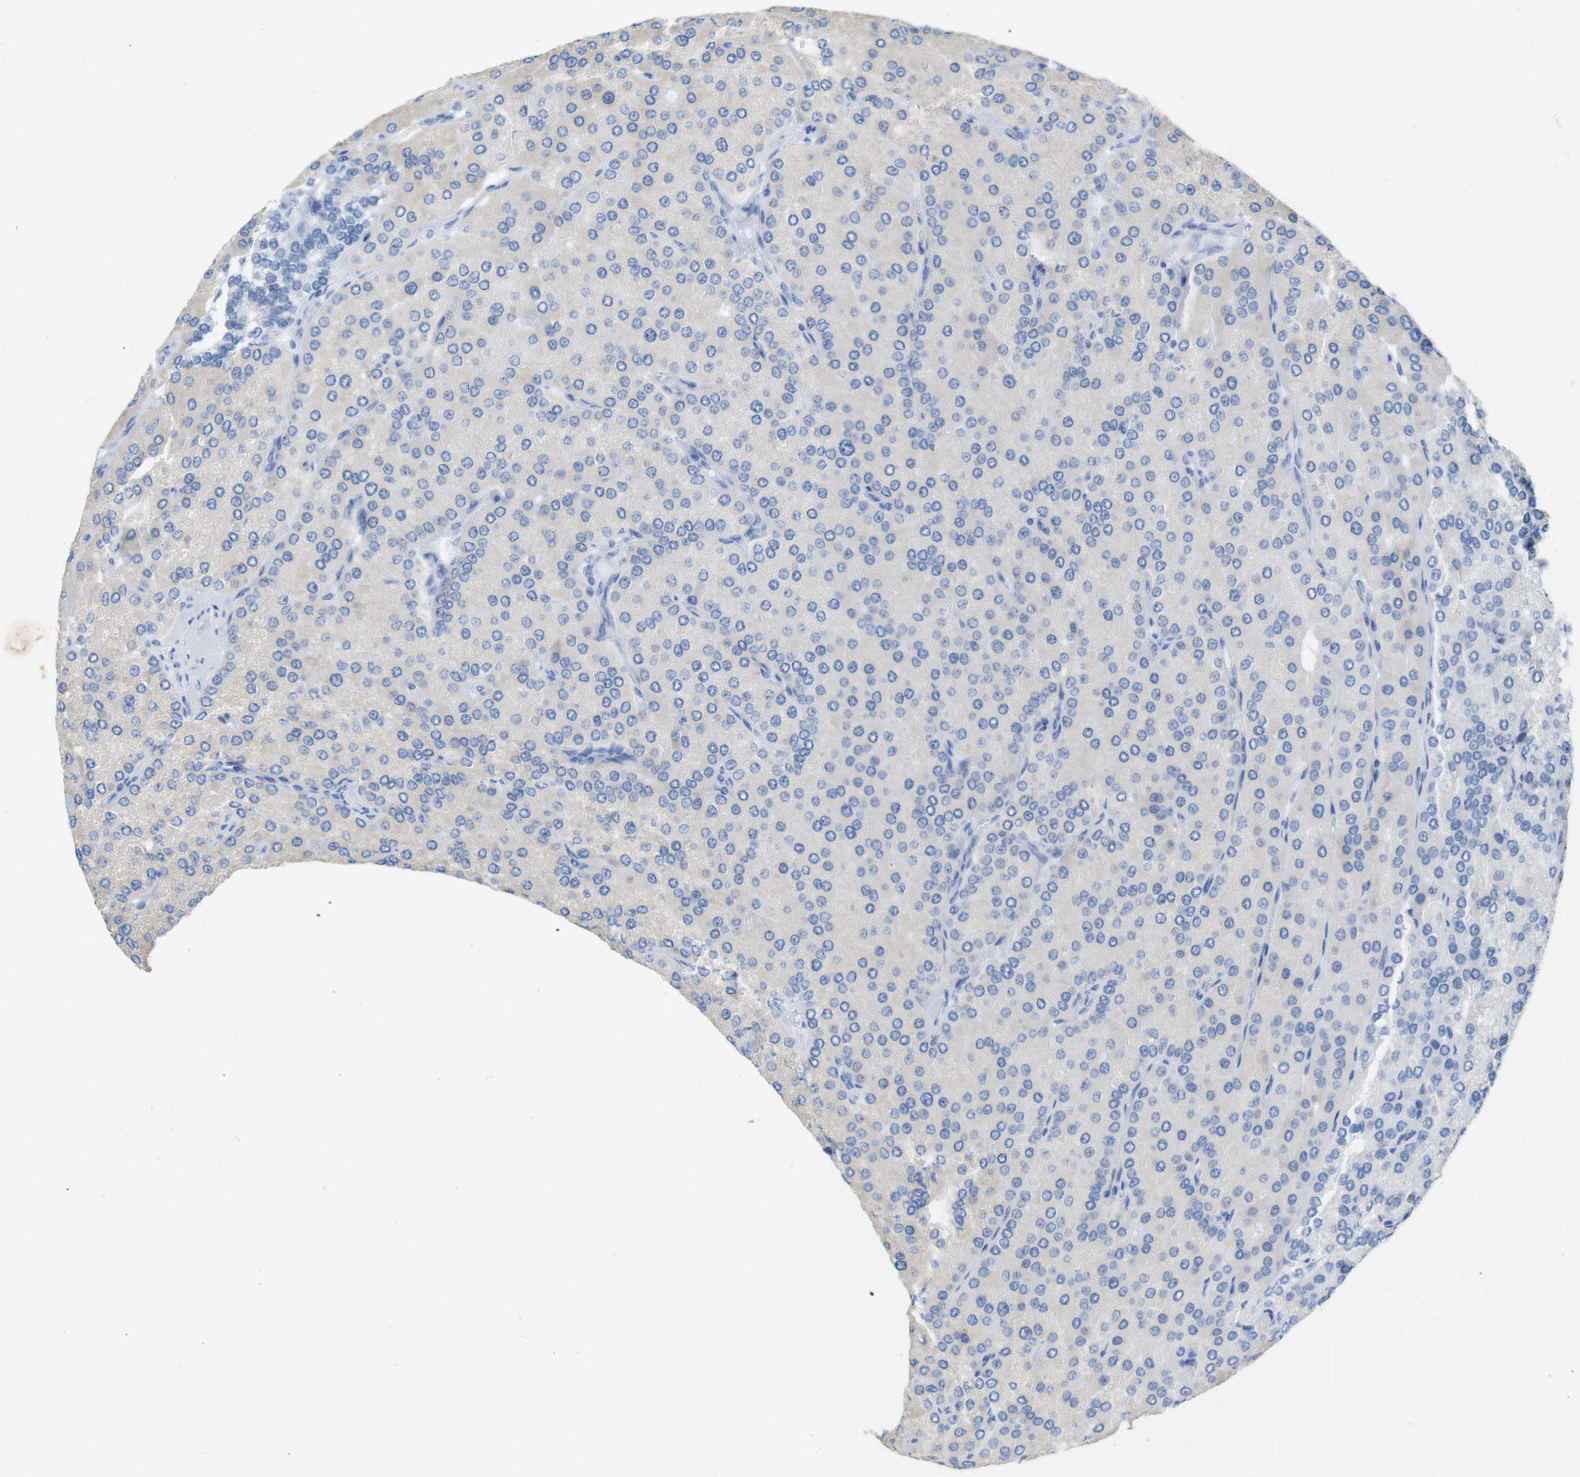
{"staining": {"intensity": "weak", "quantity": "<25%", "location": "cytoplasmic/membranous"}, "tissue": "parathyroid gland", "cell_type": "Glandular cells", "image_type": "normal", "snomed": [{"axis": "morphology", "description": "Normal tissue, NOS"}, {"axis": "morphology", "description": "Adenoma, NOS"}, {"axis": "topography", "description": "Parathyroid gland"}], "caption": "Parathyroid gland was stained to show a protein in brown. There is no significant expression in glandular cells. (Stains: DAB IHC with hematoxylin counter stain, Microscopy: brightfield microscopy at high magnification).", "gene": "LAG3", "patient": {"sex": "female", "age": 86}}